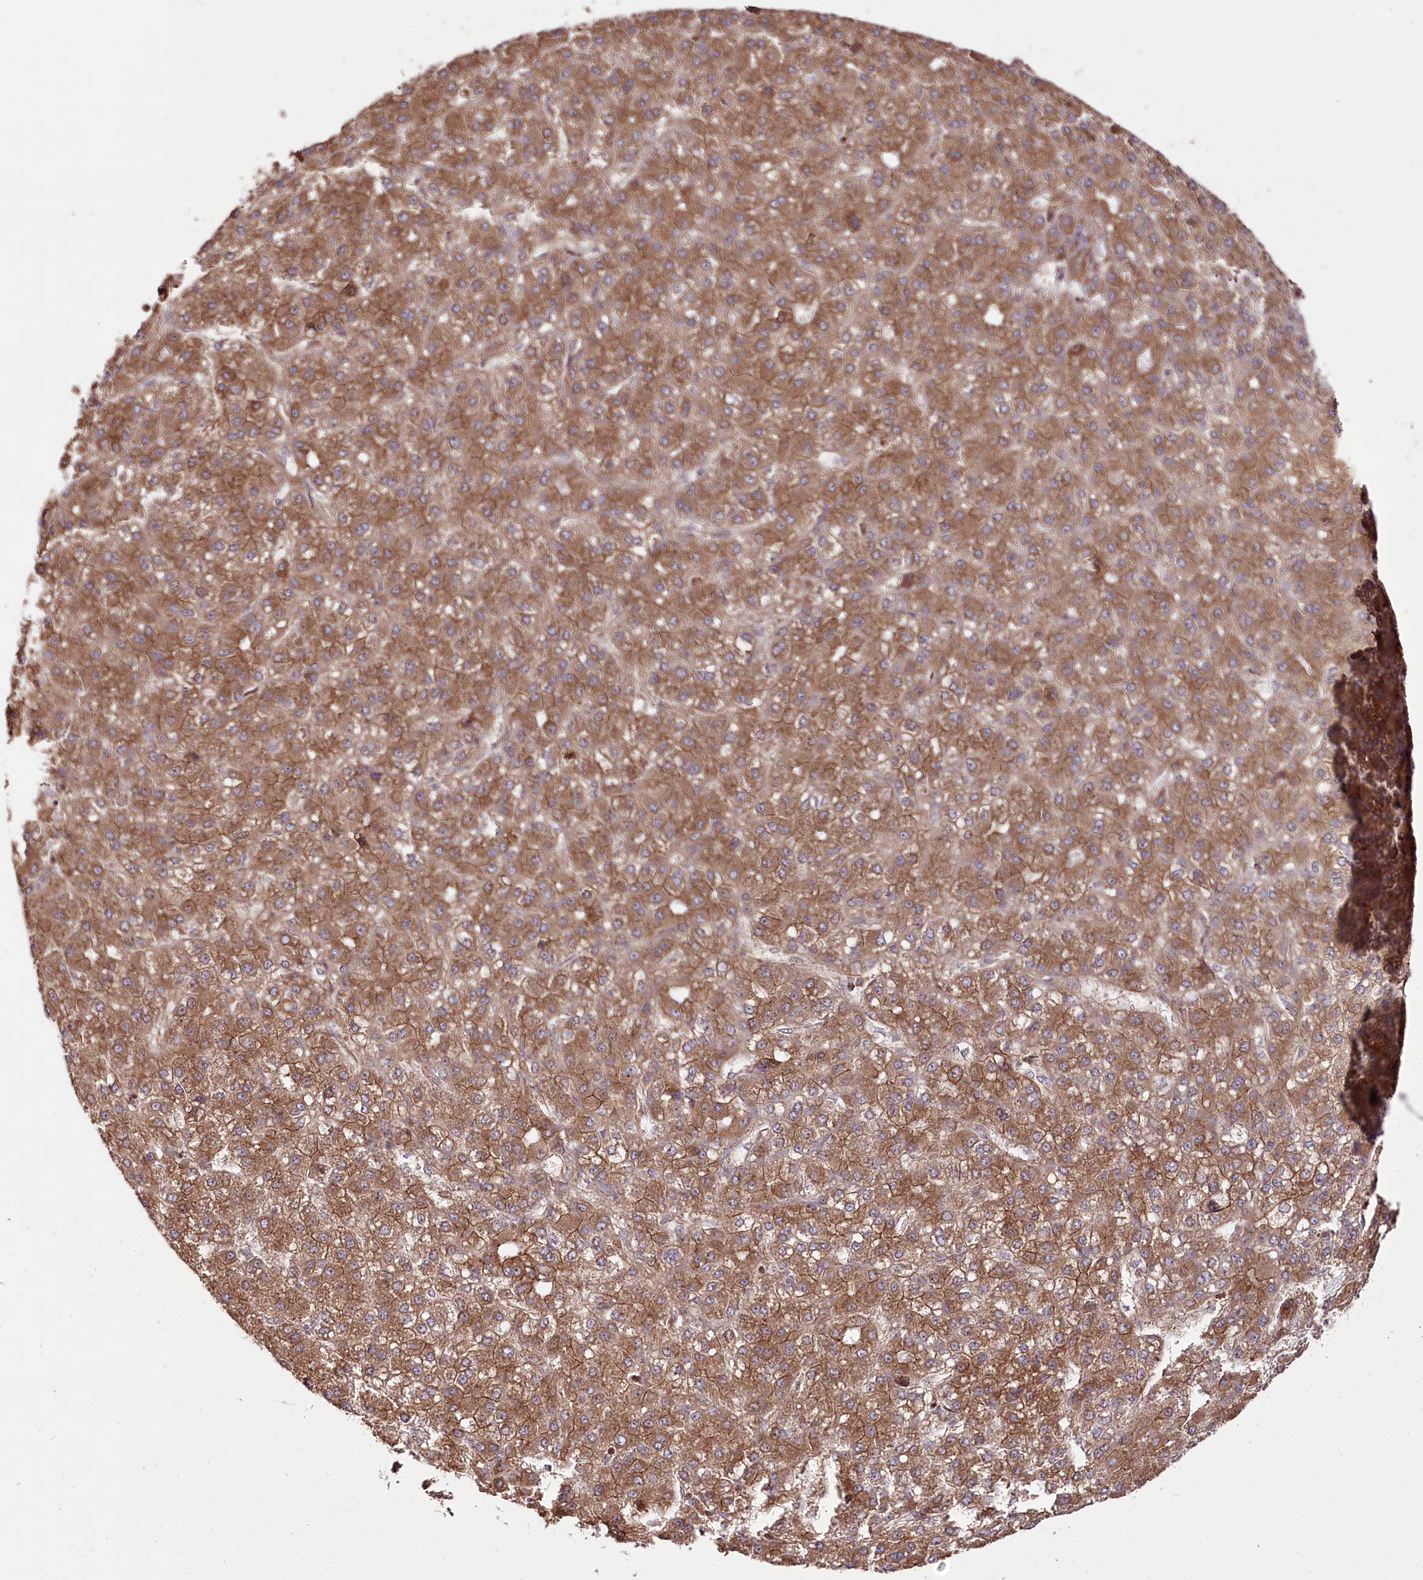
{"staining": {"intensity": "strong", "quantity": ">75%", "location": "cytoplasmic/membranous"}, "tissue": "liver cancer", "cell_type": "Tumor cells", "image_type": "cancer", "snomed": [{"axis": "morphology", "description": "Carcinoma, Hepatocellular, NOS"}, {"axis": "topography", "description": "Liver"}], "caption": "Tumor cells exhibit high levels of strong cytoplasmic/membranous staining in about >75% of cells in hepatocellular carcinoma (liver).", "gene": "DHX29", "patient": {"sex": "male", "age": 67}}